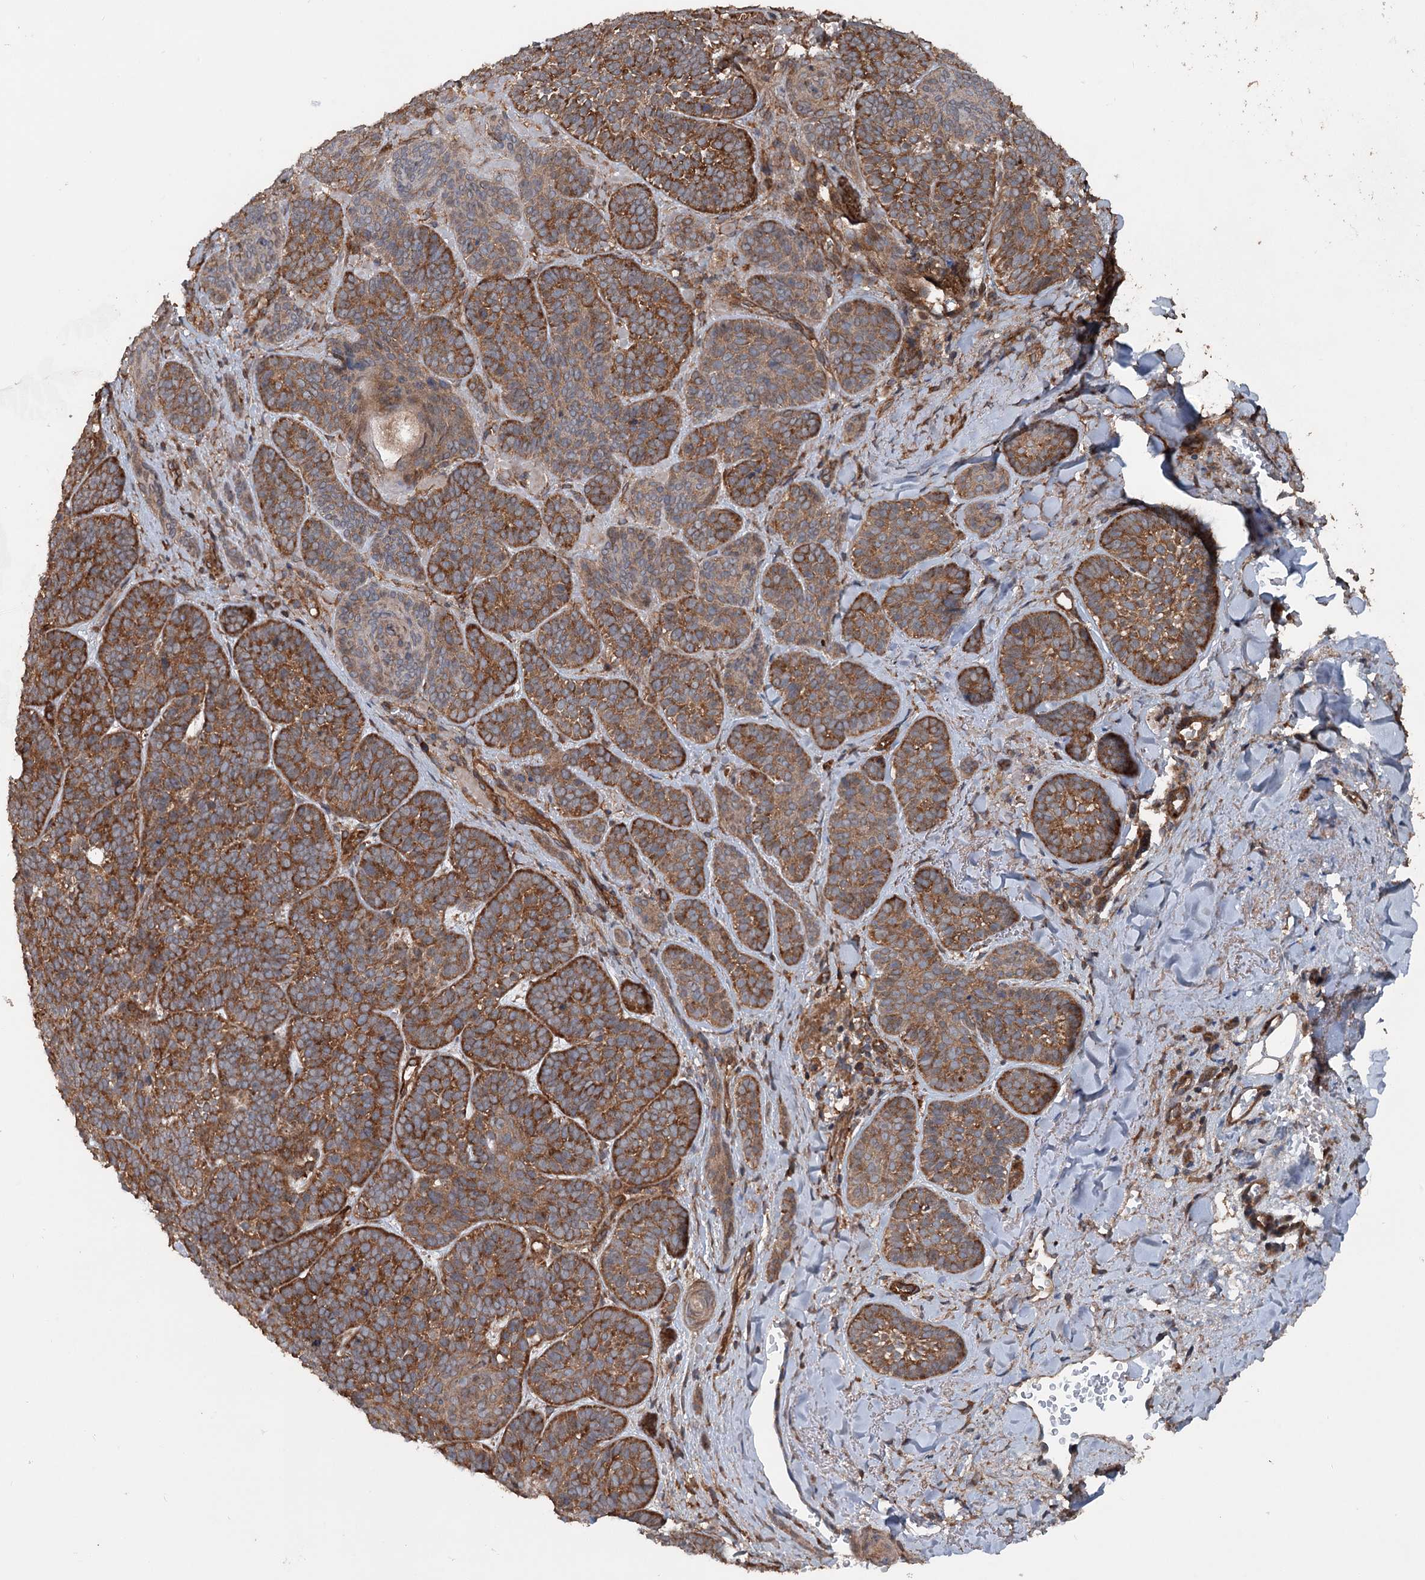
{"staining": {"intensity": "strong", "quantity": ">75%", "location": "cytoplasmic/membranous"}, "tissue": "skin cancer", "cell_type": "Tumor cells", "image_type": "cancer", "snomed": [{"axis": "morphology", "description": "Basal cell carcinoma"}, {"axis": "topography", "description": "Skin"}], "caption": "Immunohistochemical staining of skin cancer (basal cell carcinoma) shows strong cytoplasmic/membranous protein expression in about >75% of tumor cells.", "gene": "RNF214", "patient": {"sex": "male", "age": 85}}